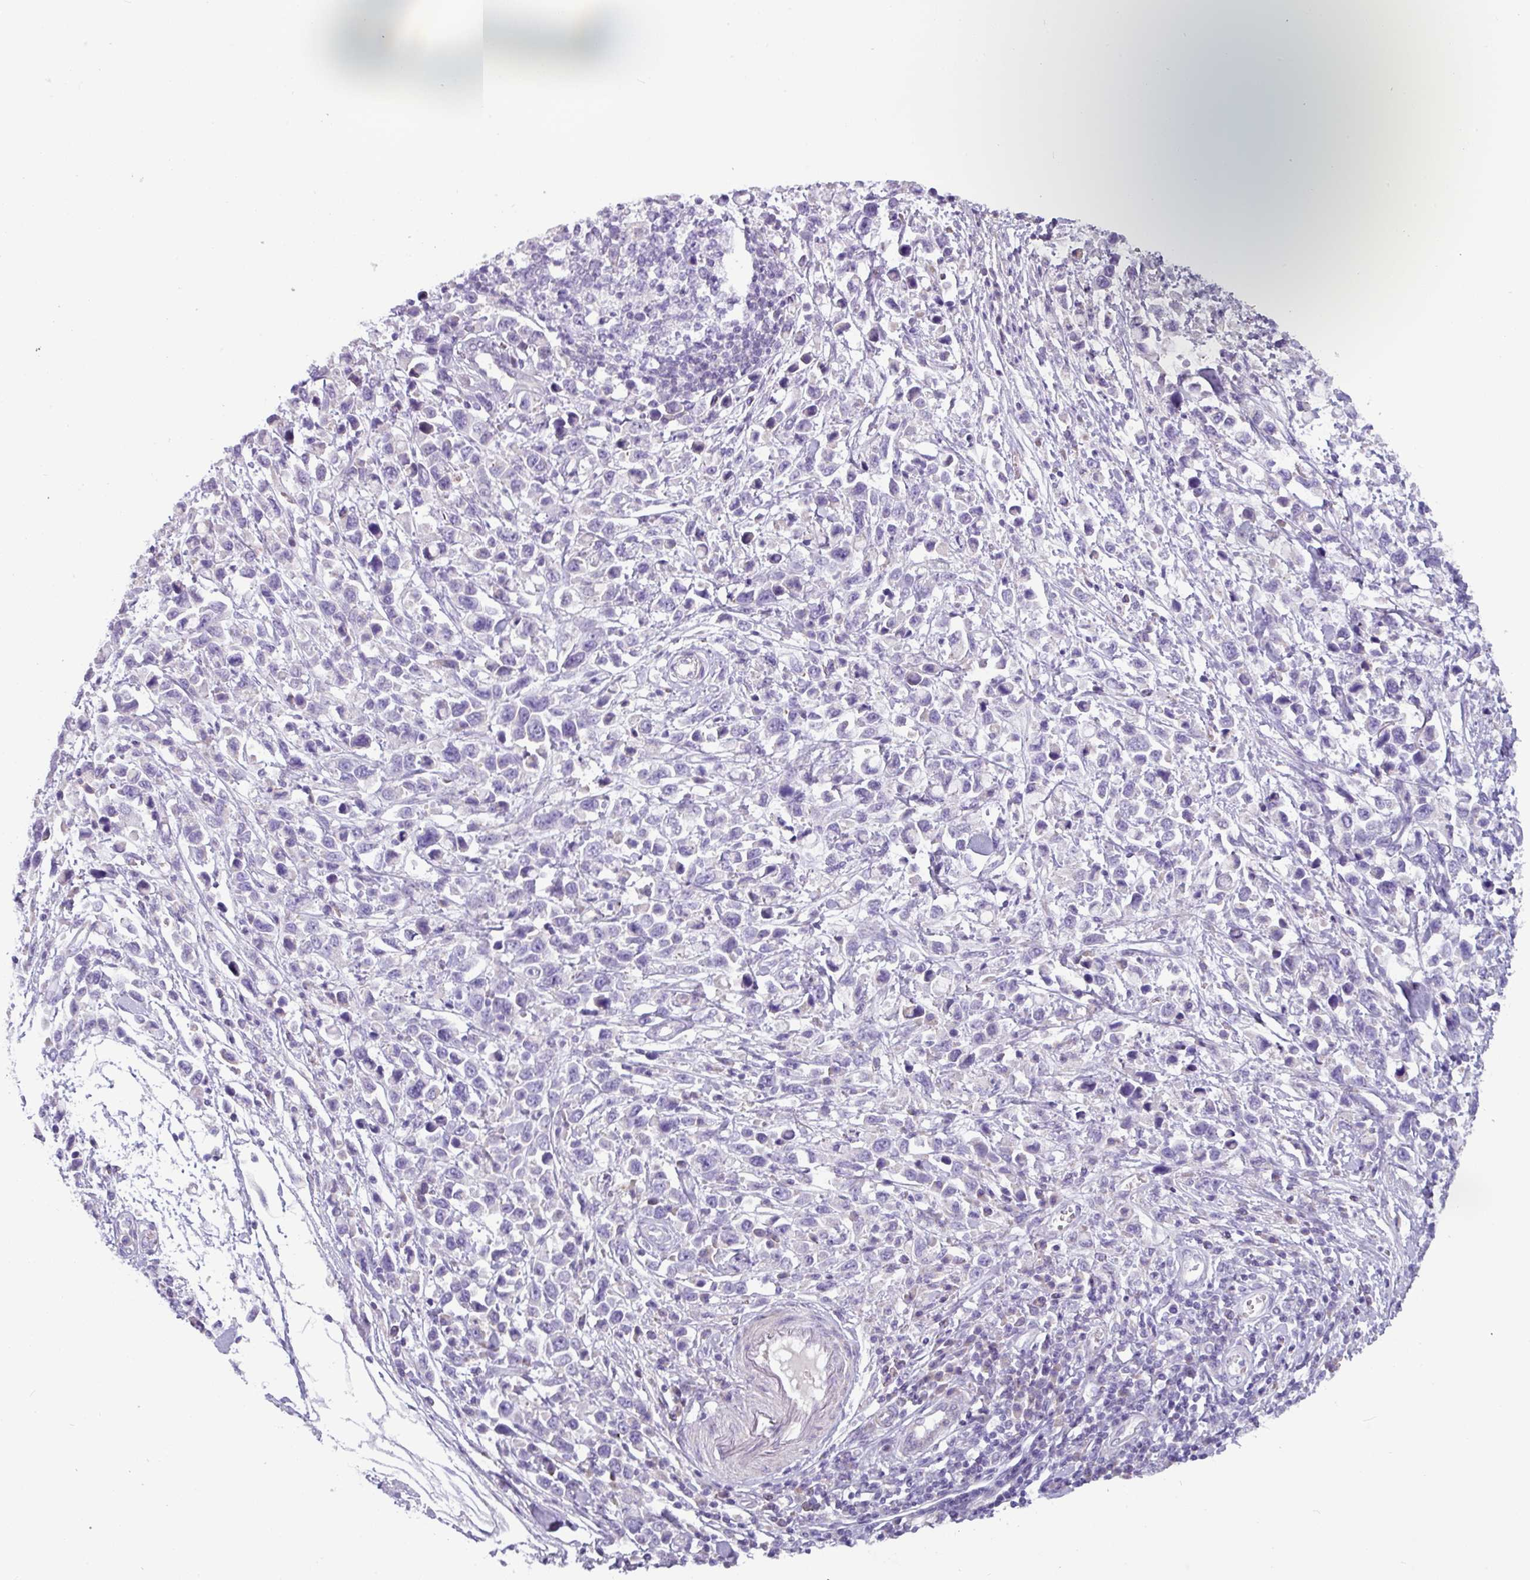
{"staining": {"intensity": "negative", "quantity": "none", "location": "none"}, "tissue": "stomach cancer", "cell_type": "Tumor cells", "image_type": "cancer", "snomed": [{"axis": "morphology", "description": "Adenocarcinoma, NOS"}, {"axis": "topography", "description": "Stomach"}], "caption": "Immunohistochemistry micrograph of neoplastic tissue: stomach cancer (adenocarcinoma) stained with DAB exhibits no significant protein expression in tumor cells.", "gene": "RGS16", "patient": {"sex": "female", "age": 81}}